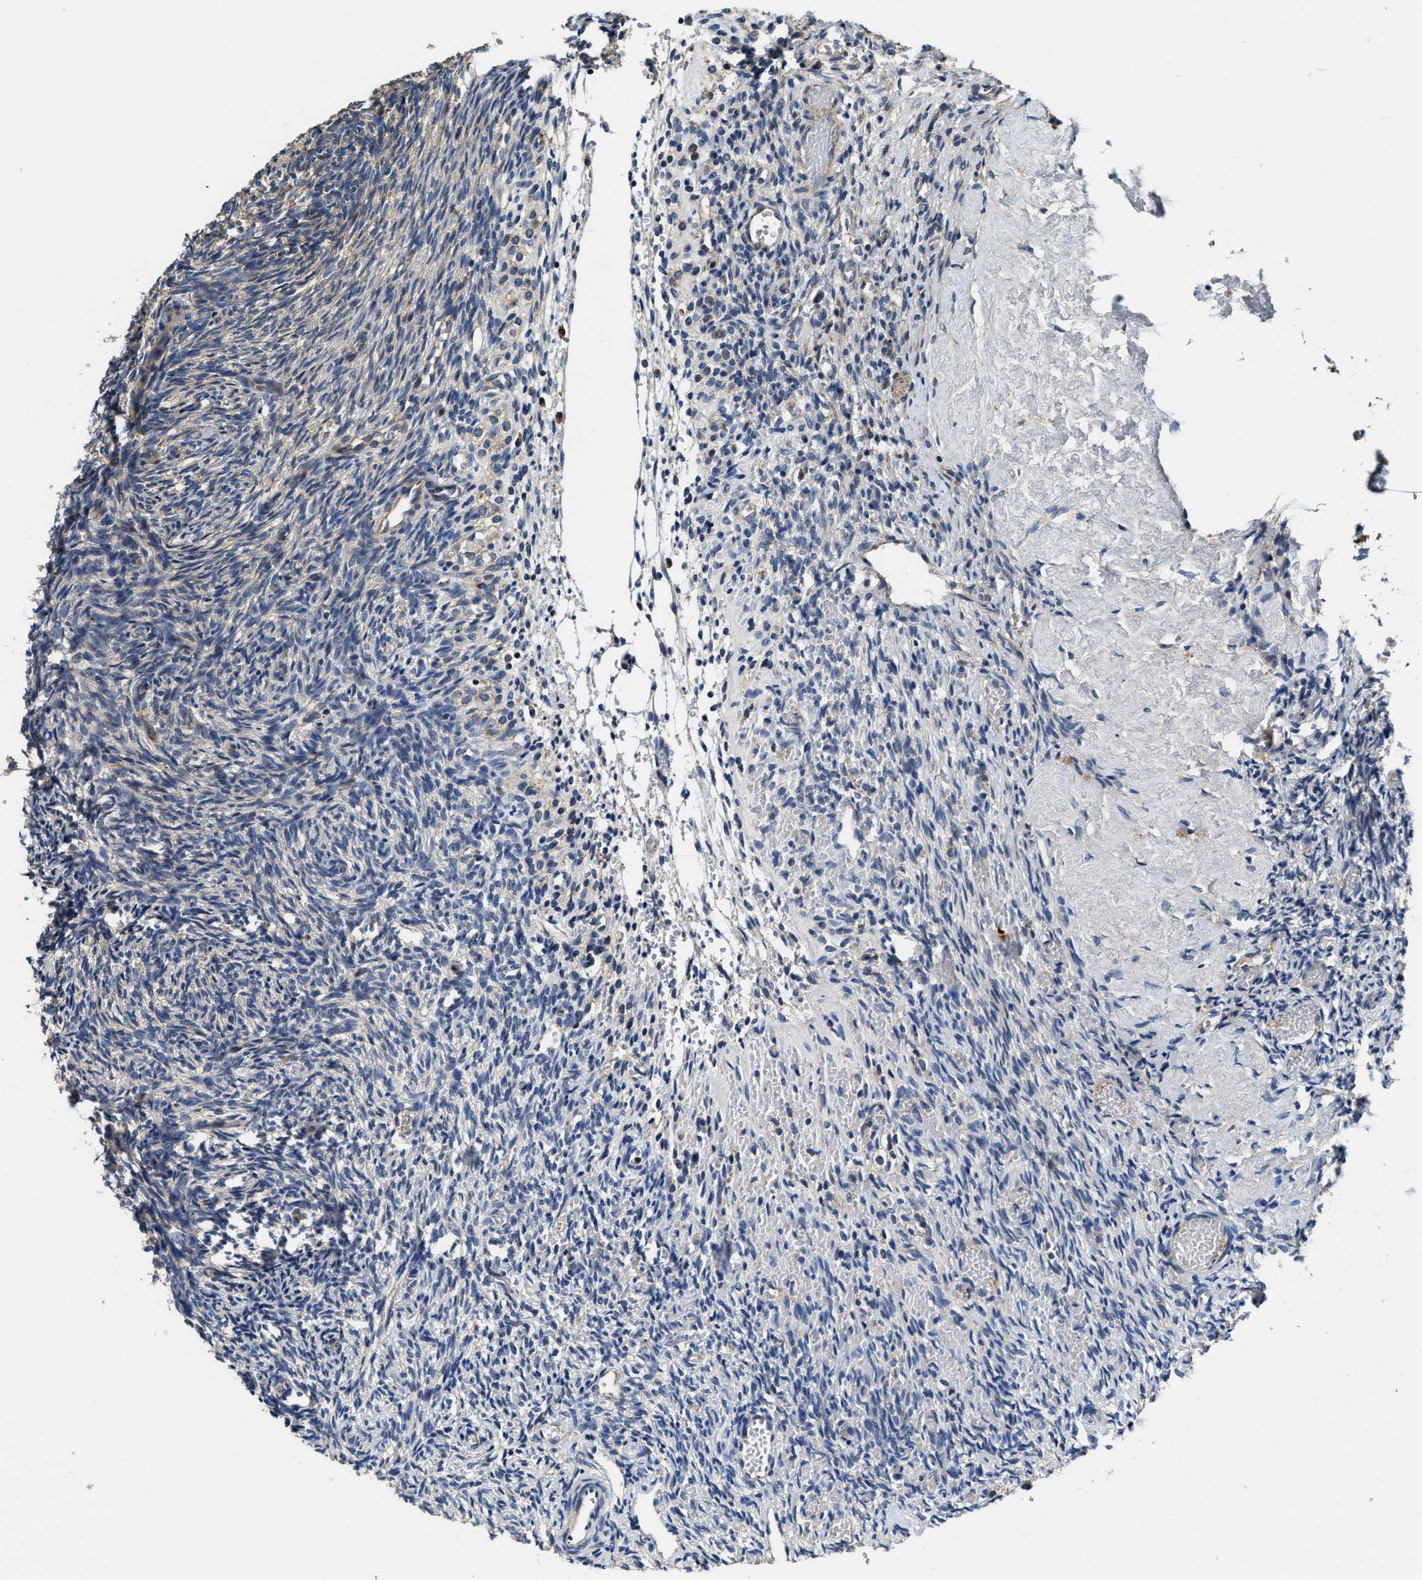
{"staining": {"intensity": "negative", "quantity": "none", "location": "none"}, "tissue": "ovary", "cell_type": "Ovarian stroma cells", "image_type": "normal", "snomed": [{"axis": "morphology", "description": "Normal tissue, NOS"}, {"axis": "topography", "description": "Ovary"}], "caption": "Immunohistochemistry (IHC) image of benign ovary: ovary stained with DAB (3,3'-diaminobenzidine) shows no significant protein staining in ovarian stroma cells. Brightfield microscopy of IHC stained with DAB (brown) and hematoxylin (blue), captured at high magnification.", "gene": "PTAR1", "patient": {"sex": "female", "age": 41}}